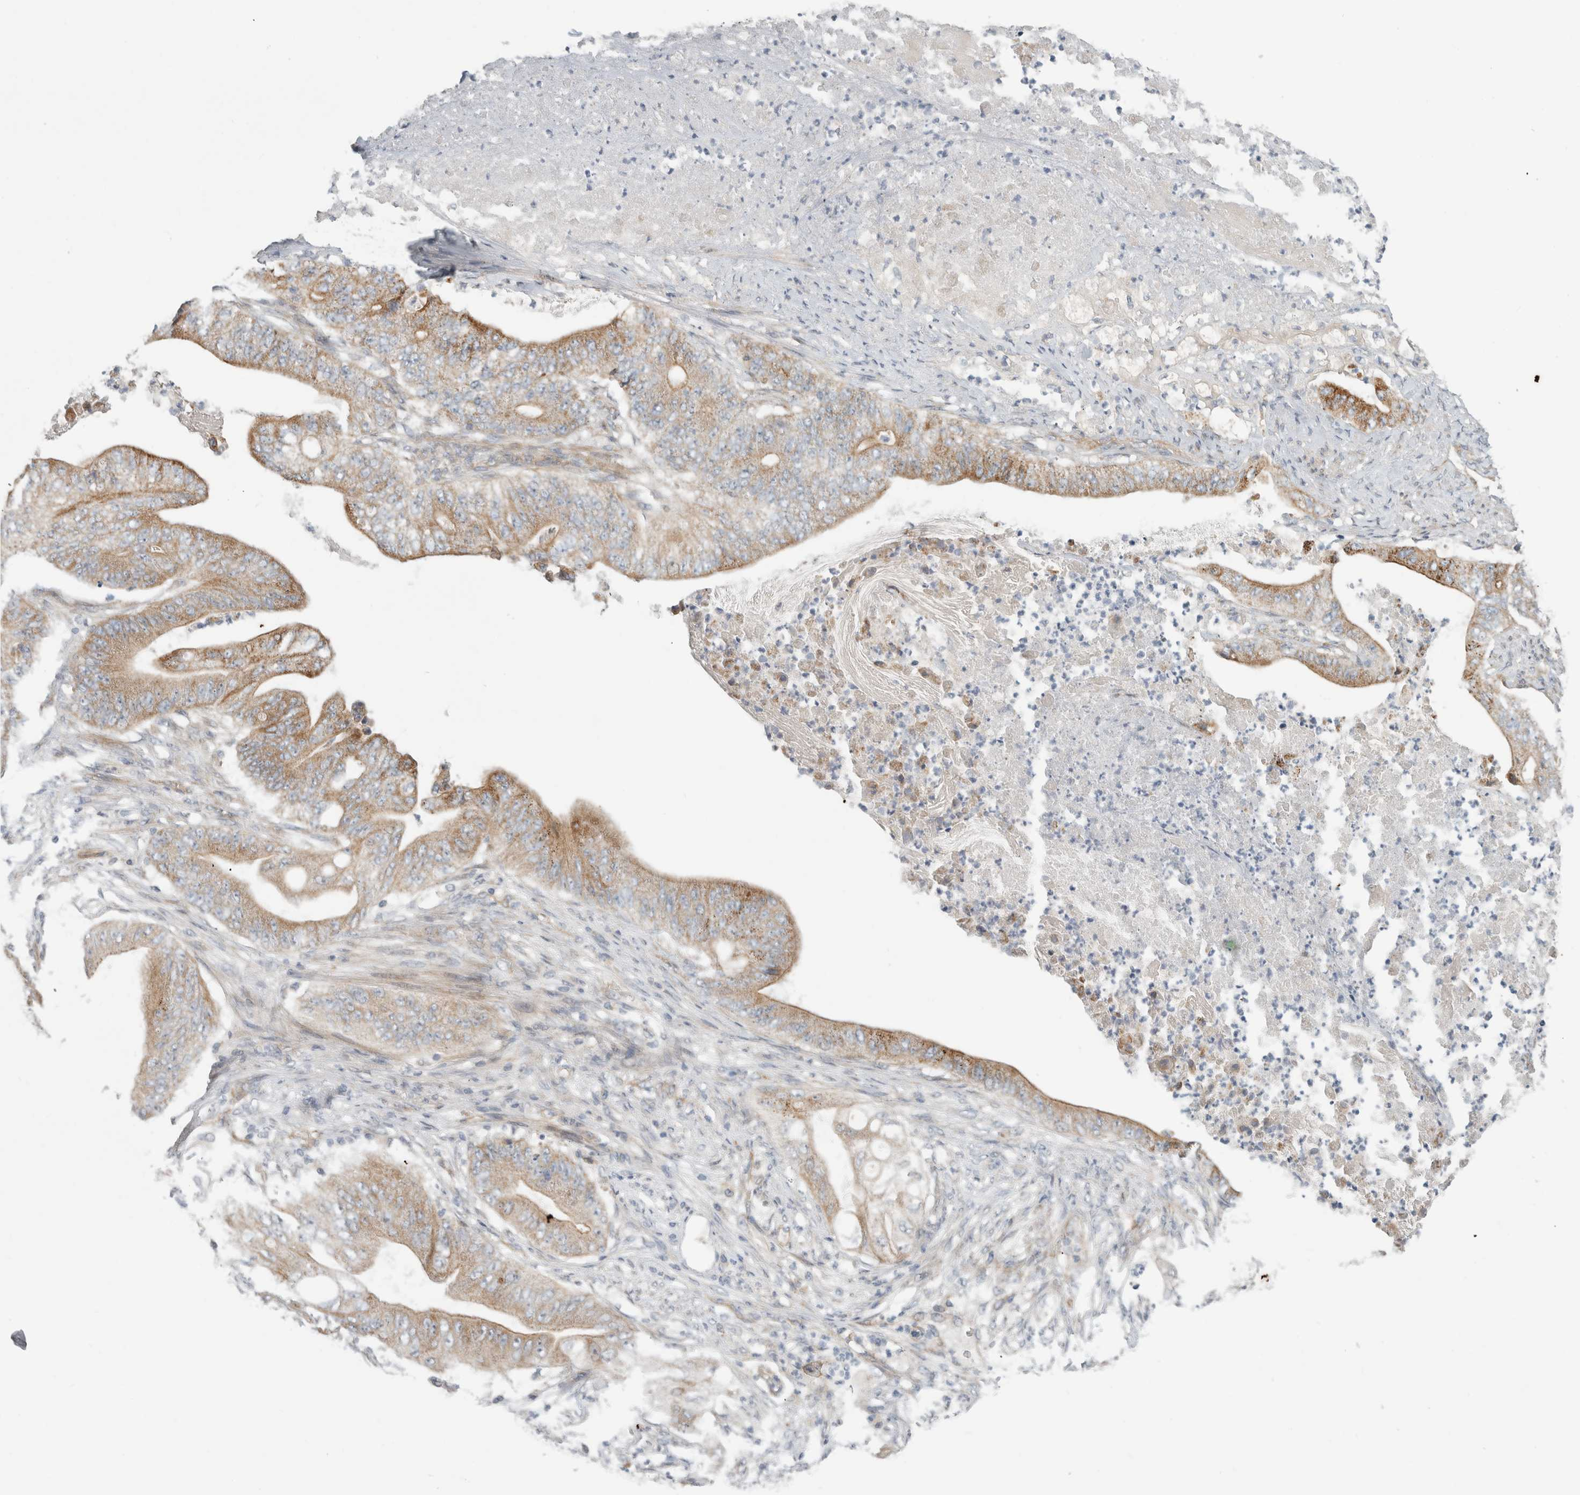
{"staining": {"intensity": "moderate", "quantity": ">75%", "location": "cytoplasmic/membranous"}, "tissue": "stomach cancer", "cell_type": "Tumor cells", "image_type": "cancer", "snomed": [{"axis": "morphology", "description": "Adenocarcinoma, NOS"}, {"axis": "topography", "description": "Stomach"}], "caption": "Stomach adenocarcinoma stained with DAB (3,3'-diaminobenzidine) immunohistochemistry shows medium levels of moderate cytoplasmic/membranous staining in approximately >75% of tumor cells.", "gene": "KPNA5", "patient": {"sex": "female", "age": 73}}